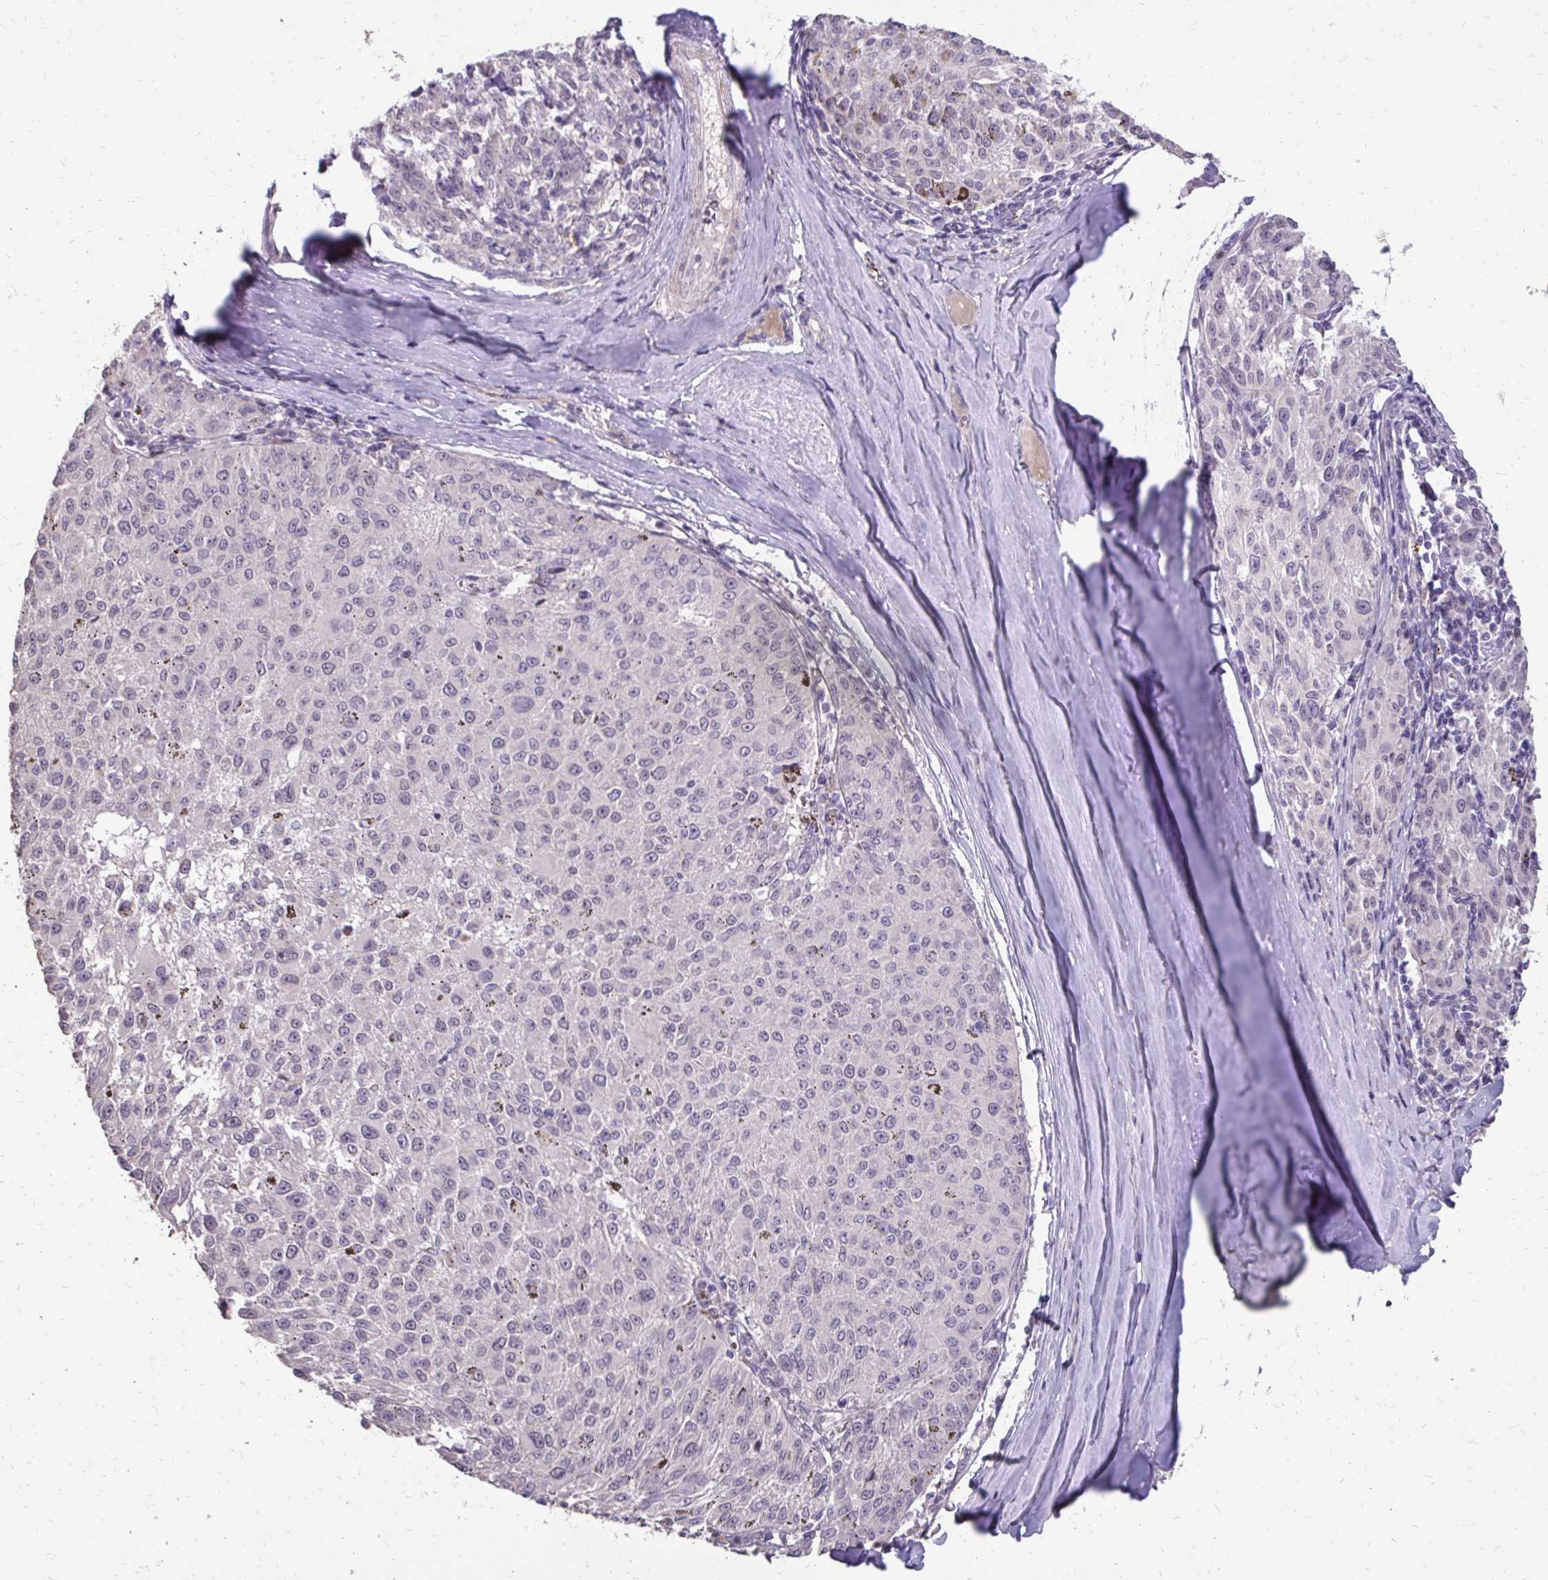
{"staining": {"intensity": "negative", "quantity": "none", "location": "none"}, "tissue": "melanoma", "cell_type": "Tumor cells", "image_type": "cancer", "snomed": [{"axis": "morphology", "description": "Malignant melanoma, NOS"}, {"axis": "topography", "description": "Skin"}], "caption": "There is no significant positivity in tumor cells of malignant melanoma.", "gene": "MYORG", "patient": {"sex": "female", "age": 72}}